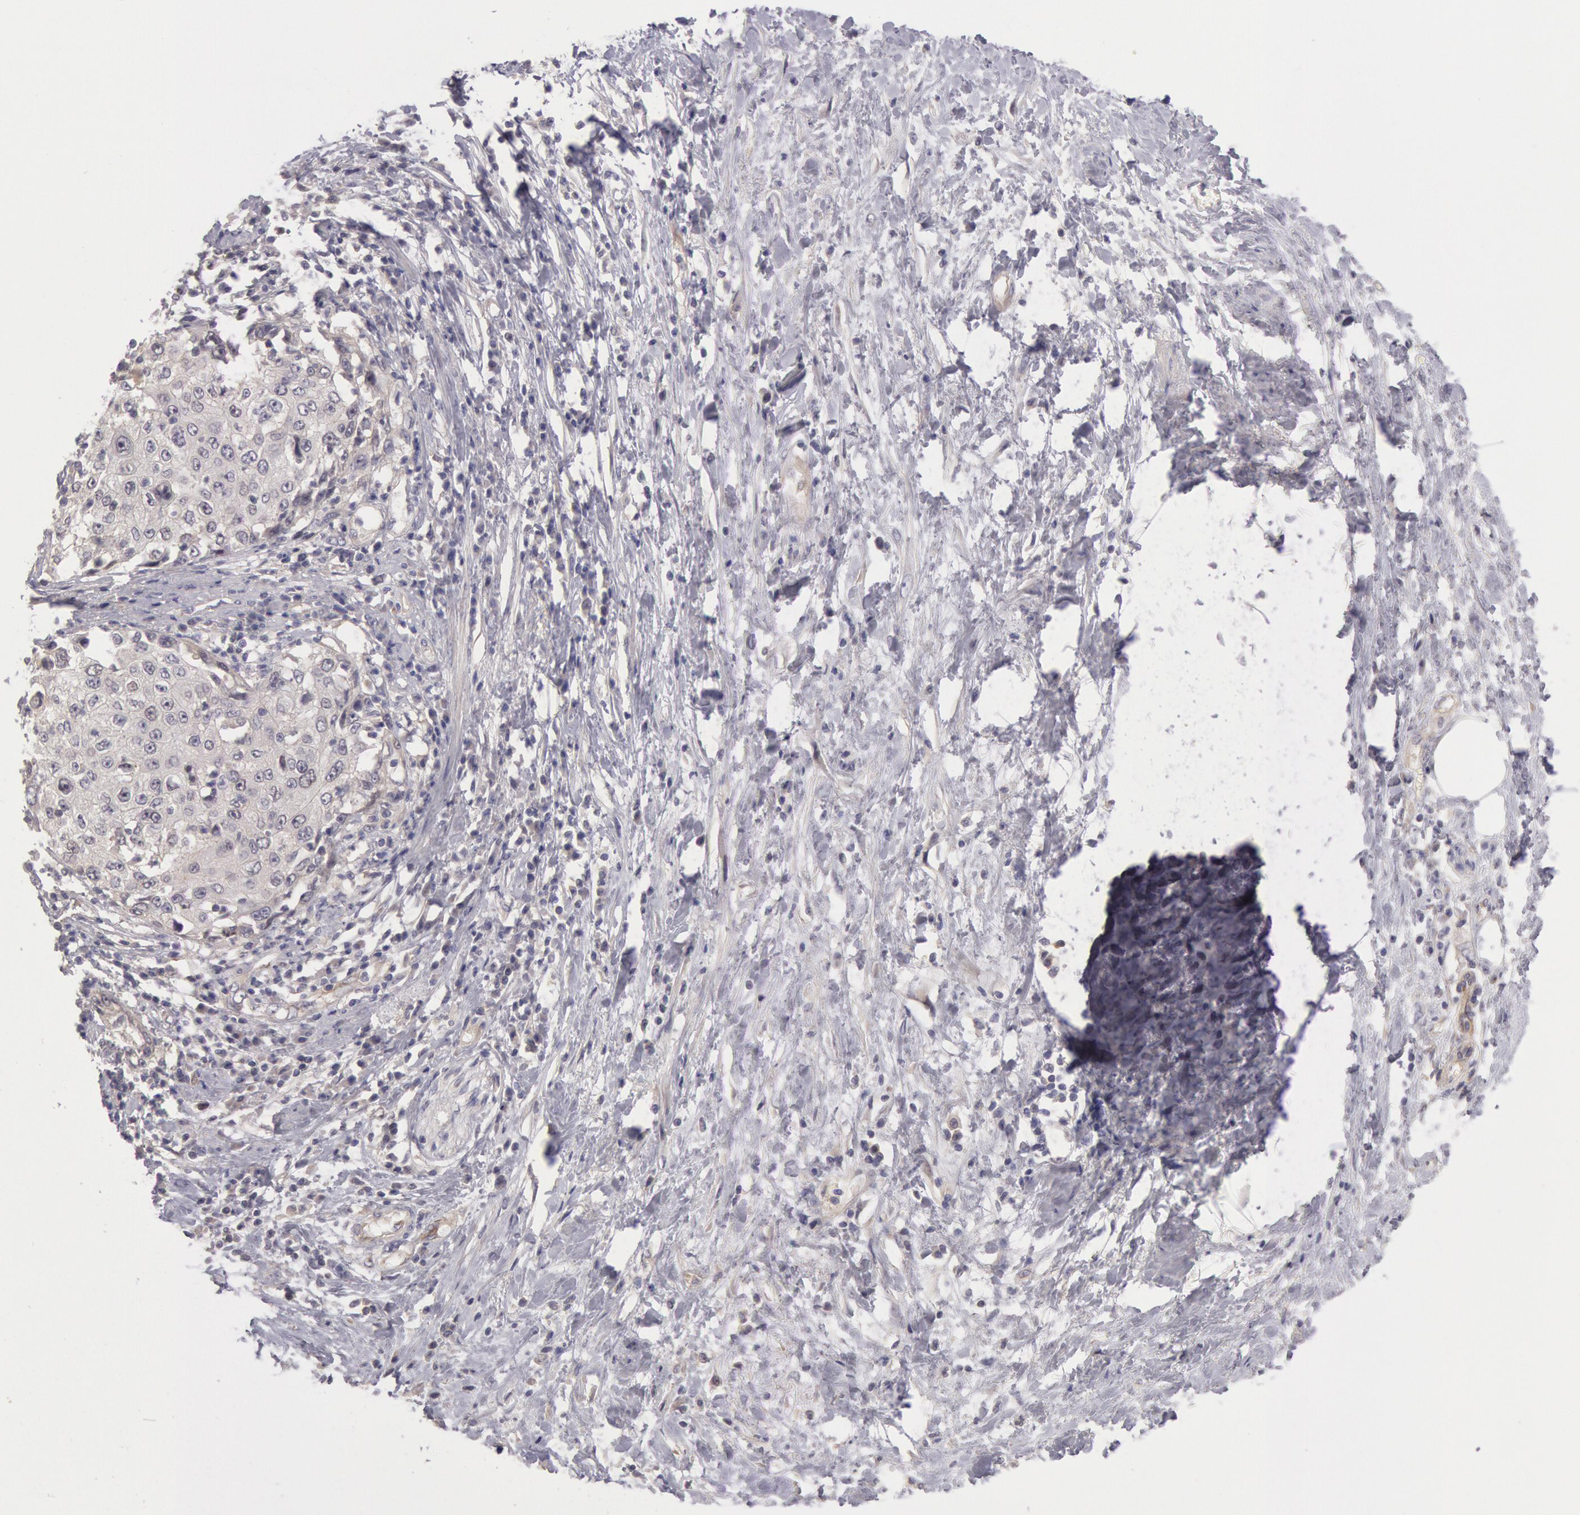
{"staining": {"intensity": "negative", "quantity": "none", "location": "none"}, "tissue": "cervical cancer", "cell_type": "Tumor cells", "image_type": "cancer", "snomed": [{"axis": "morphology", "description": "Squamous cell carcinoma, NOS"}, {"axis": "topography", "description": "Cervix"}], "caption": "Immunohistochemistry of human cervical squamous cell carcinoma displays no staining in tumor cells.", "gene": "AMOTL1", "patient": {"sex": "female", "age": 57}}